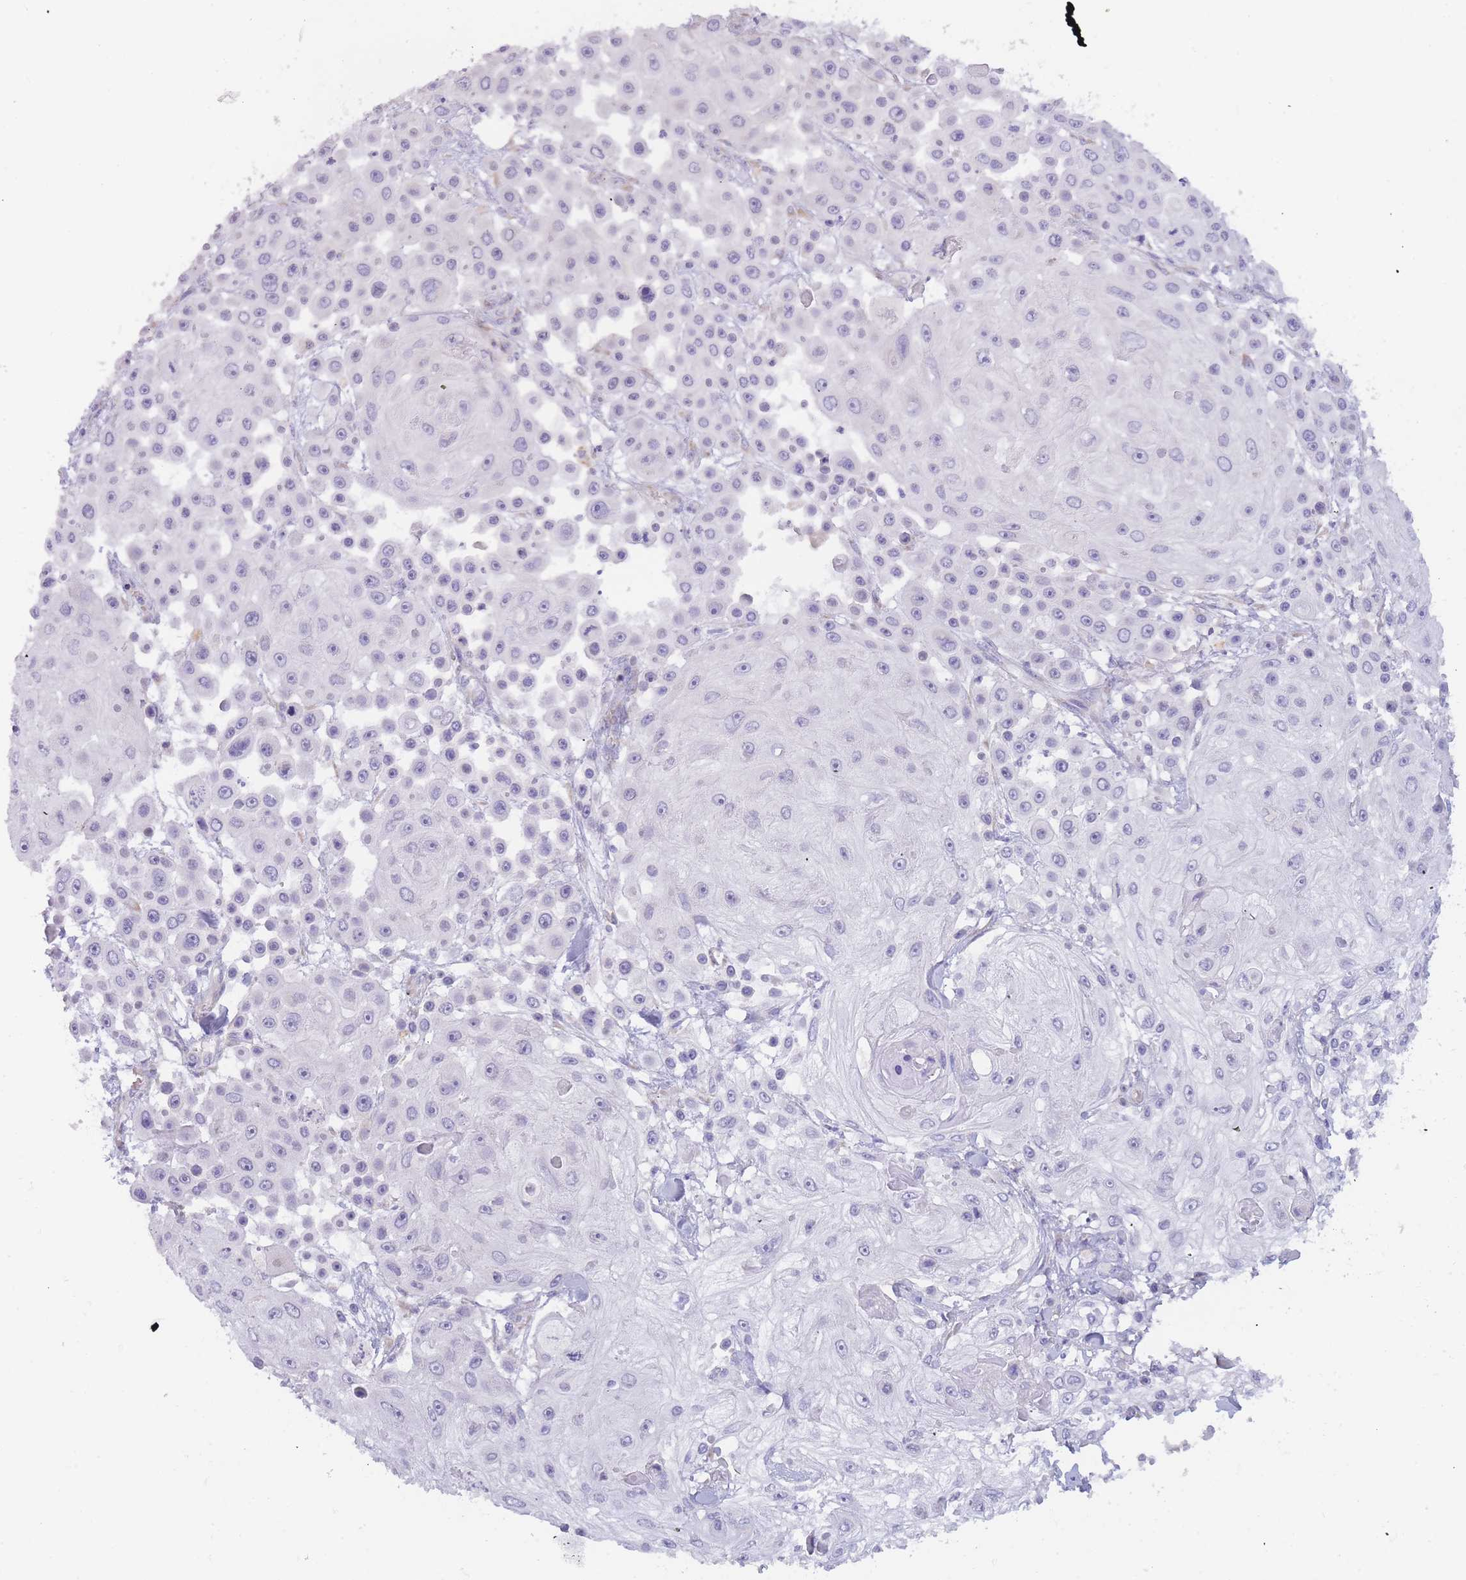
{"staining": {"intensity": "negative", "quantity": "none", "location": "none"}, "tissue": "skin cancer", "cell_type": "Tumor cells", "image_type": "cancer", "snomed": [{"axis": "morphology", "description": "Squamous cell carcinoma, NOS"}, {"axis": "topography", "description": "Skin"}], "caption": "IHC histopathology image of skin cancer (squamous cell carcinoma) stained for a protein (brown), which displays no positivity in tumor cells. (DAB IHC, high magnification).", "gene": "SLC35E4", "patient": {"sex": "male", "age": 67}}